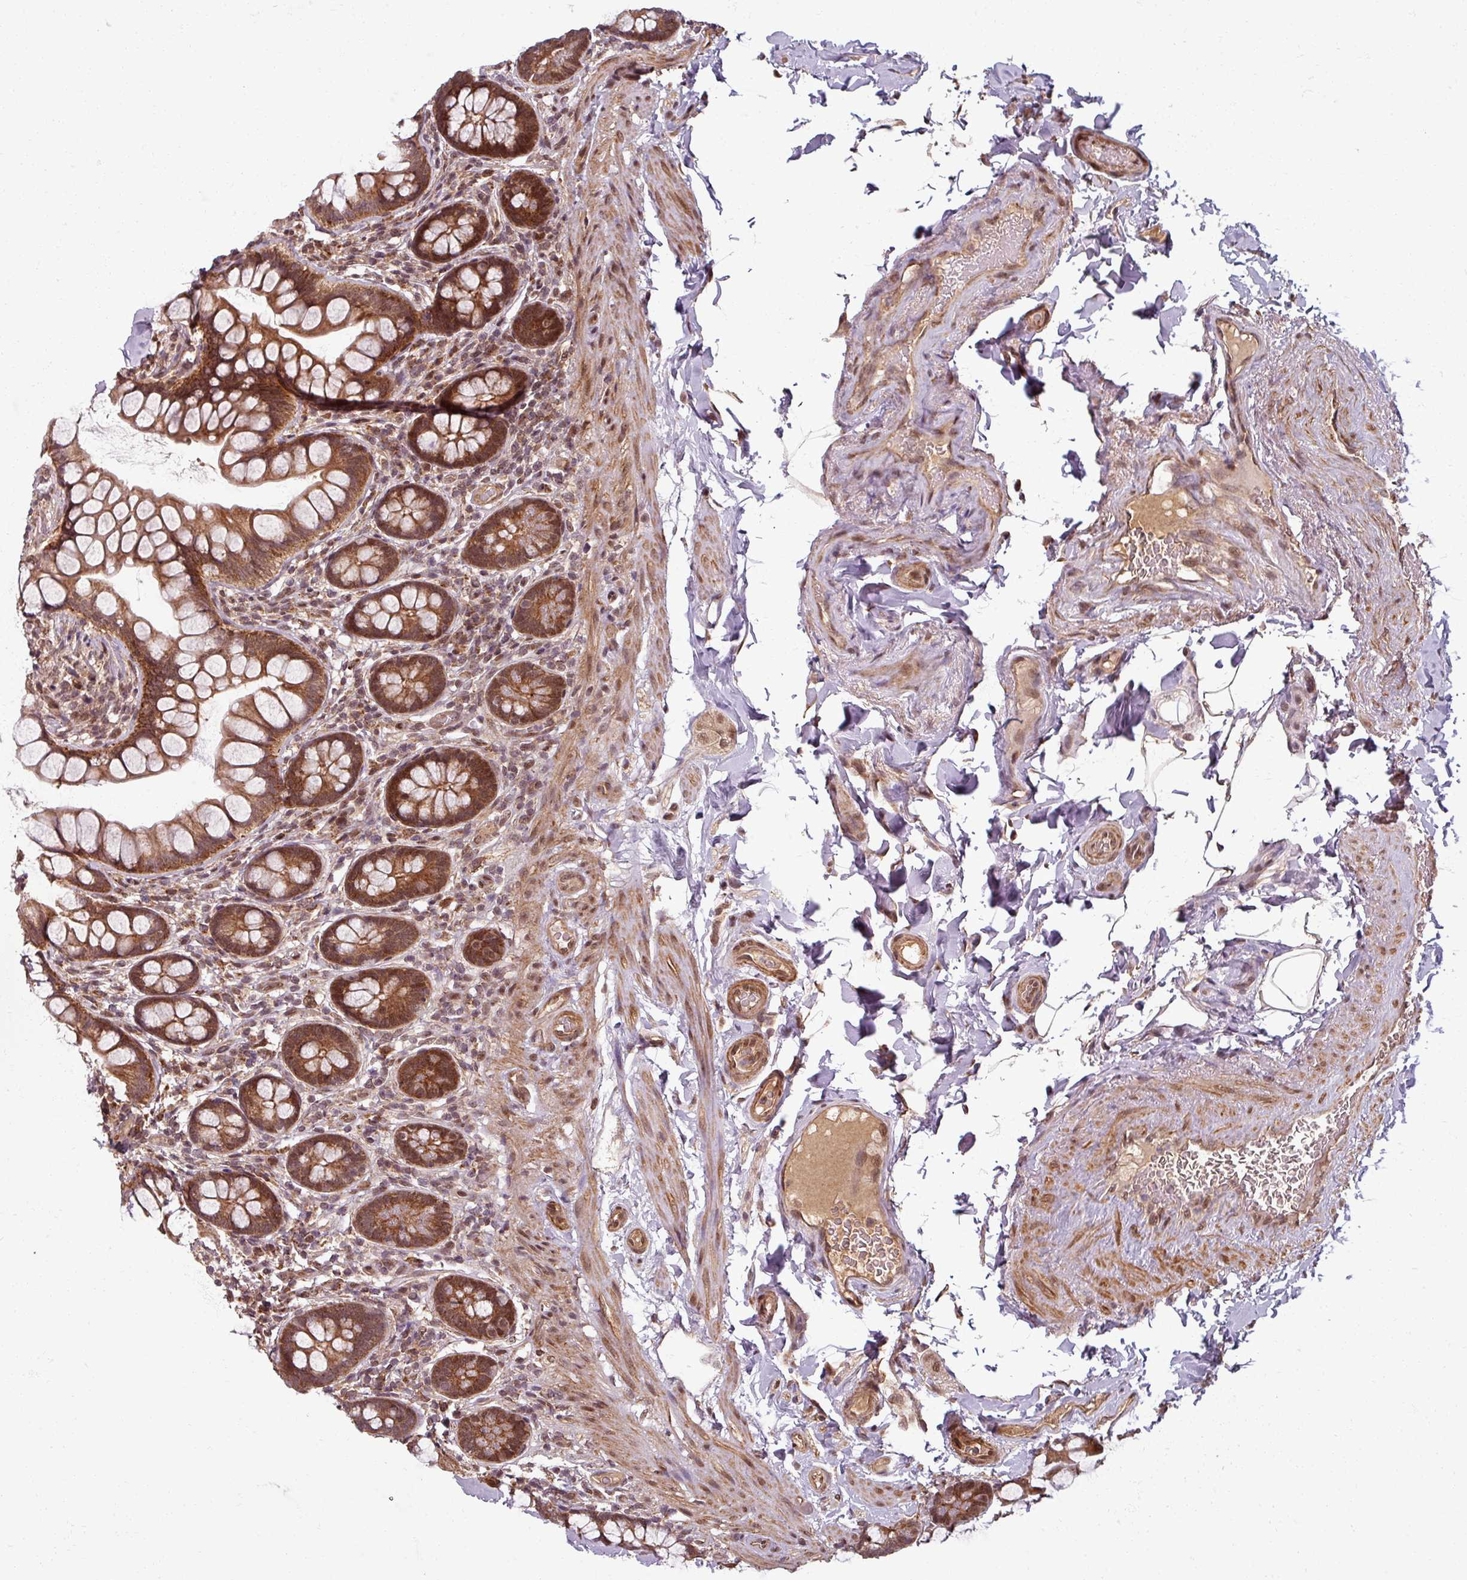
{"staining": {"intensity": "strong", "quantity": ">75%", "location": "cytoplasmic/membranous,nuclear"}, "tissue": "small intestine", "cell_type": "Glandular cells", "image_type": "normal", "snomed": [{"axis": "morphology", "description": "Normal tissue, NOS"}, {"axis": "topography", "description": "Small intestine"}], "caption": "Strong cytoplasmic/membranous,nuclear protein positivity is seen in approximately >75% of glandular cells in small intestine. (Brightfield microscopy of DAB IHC at high magnification).", "gene": "SWI5", "patient": {"sex": "male", "age": 70}}